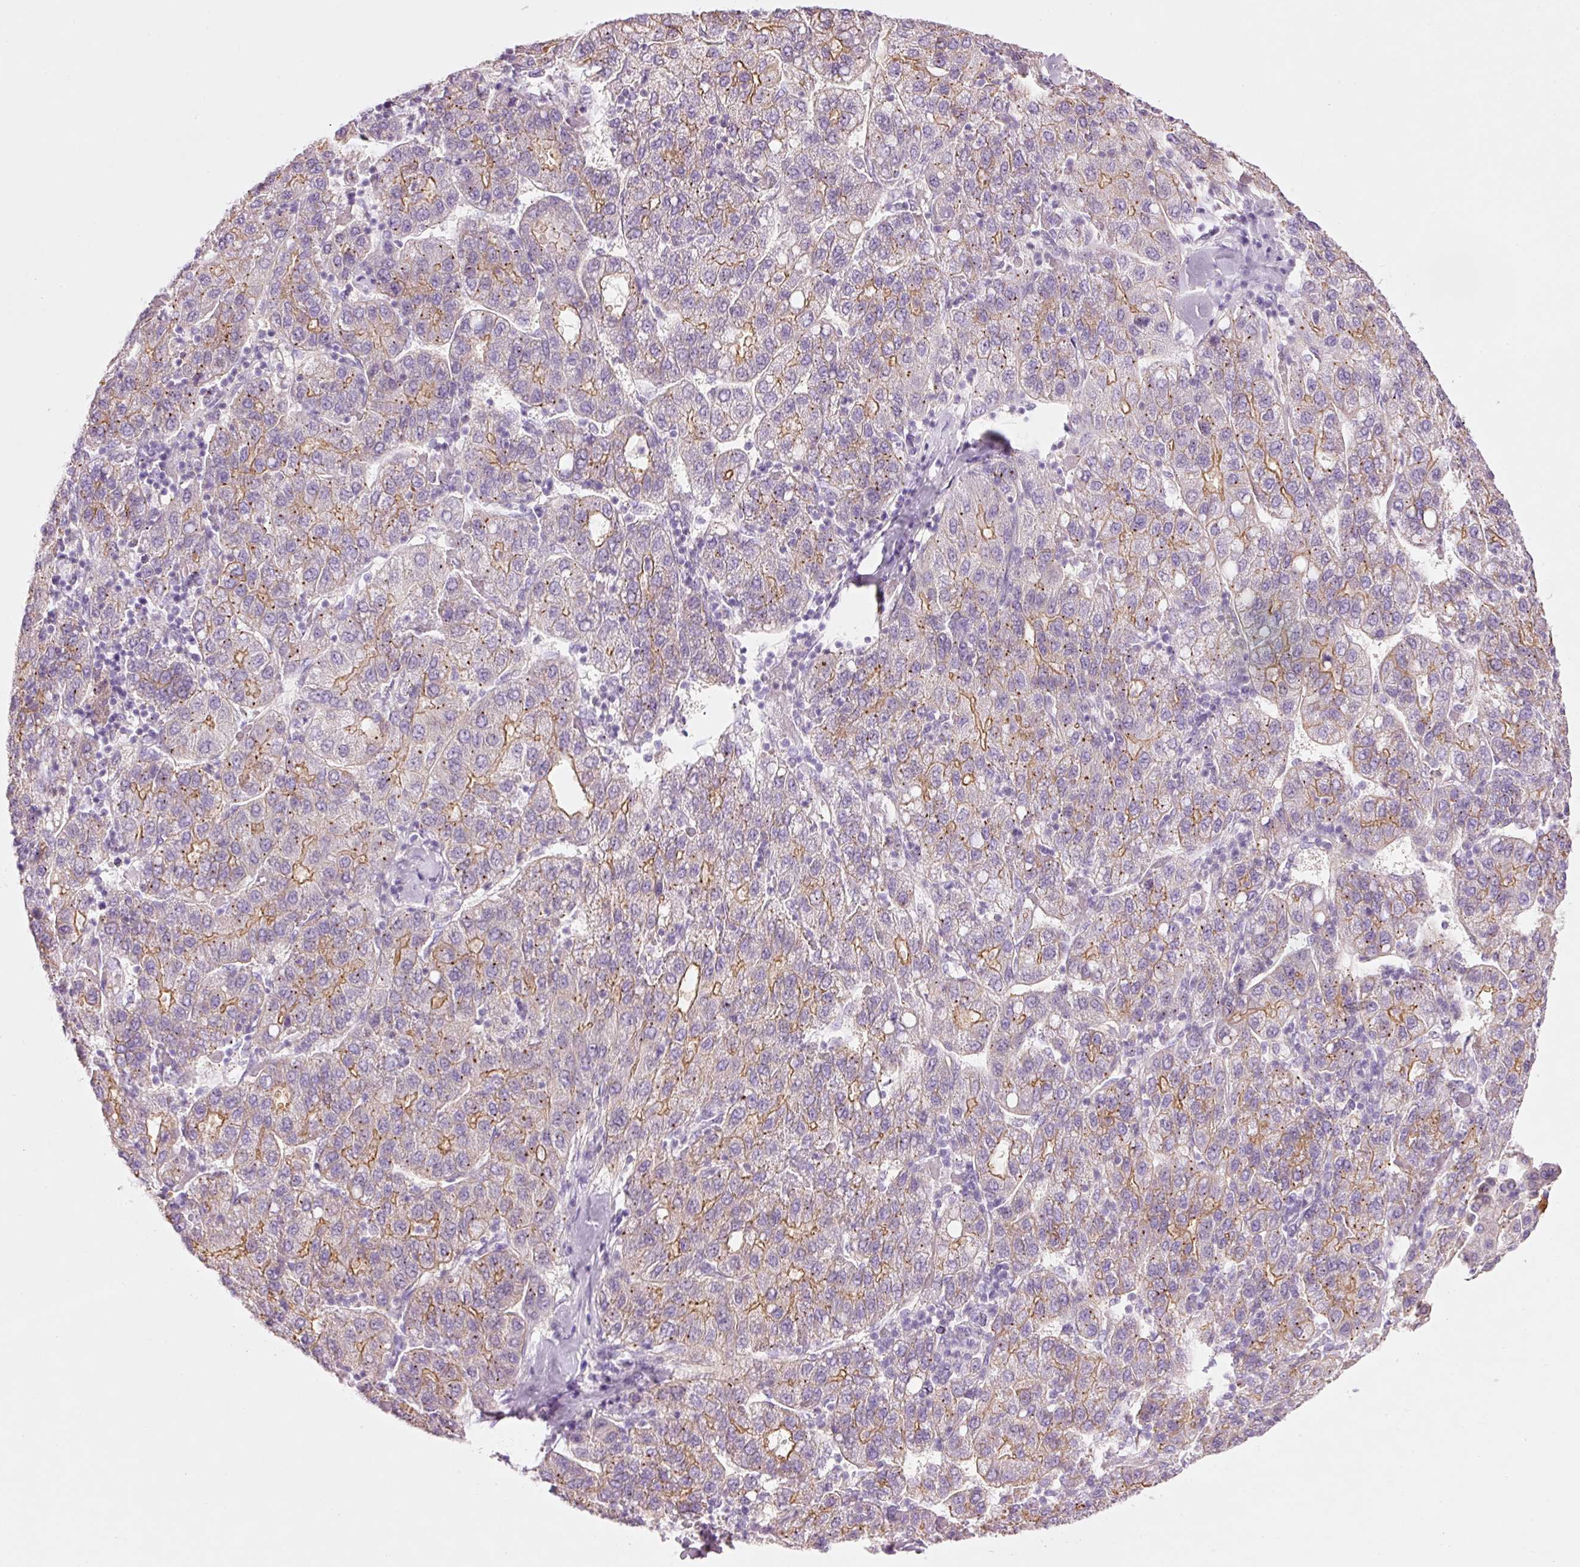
{"staining": {"intensity": "moderate", "quantity": "25%-75%", "location": "cytoplasmic/membranous"}, "tissue": "liver cancer", "cell_type": "Tumor cells", "image_type": "cancer", "snomed": [{"axis": "morphology", "description": "Carcinoma, Hepatocellular, NOS"}, {"axis": "topography", "description": "Liver"}], "caption": "Human liver cancer (hepatocellular carcinoma) stained with a brown dye displays moderate cytoplasmic/membranous positive staining in about 25%-75% of tumor cells.", "gene": "HSPA4L", "patient": {"sex": "male", "age": 65}}